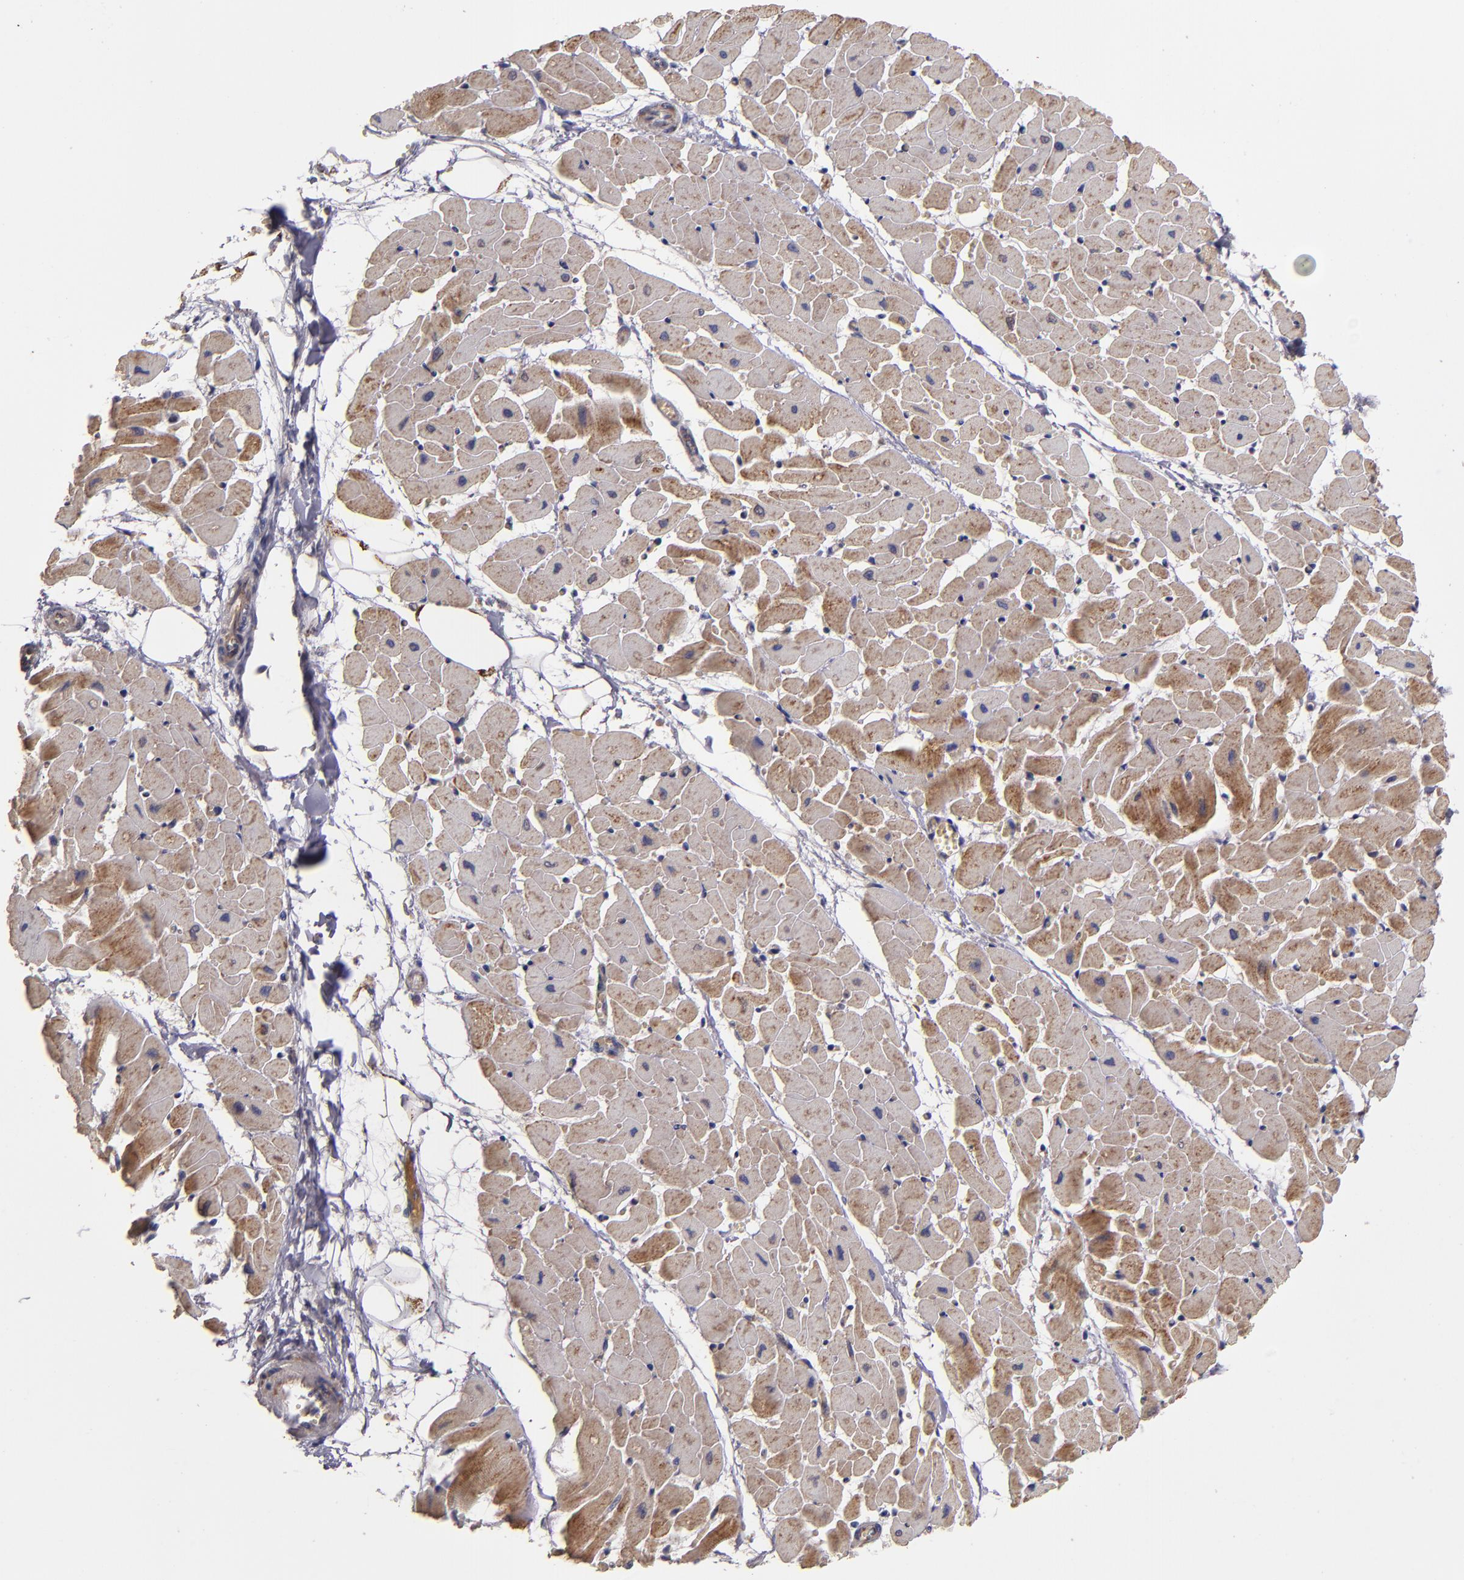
{"staining": {"intensity": "strong", "quantity": ">75%", "location": "cytoplasmic/membranous"}, "tissue": "heart muscle", "cell_type": "Cardiomyocytes", "image_type": "normal", "snomed": [{"axis": "morphology", "description": "Normal tissue, NOS"}, {"axis": "topography", "description": "Heart"}], "caption": "Benign heart muscle reveals strong cytoplasmic/membranous expression in about >75% of cardiomyocytes, visualized by immunohistochemistry. (Stains: DAB (3,3'-diaminobenzidine) in brown, nuclei in blue, Microscopy: brightfield microscopy at high magnification).", "gene": "CLTA", "patient": {"sex": "female", "age": 19}}